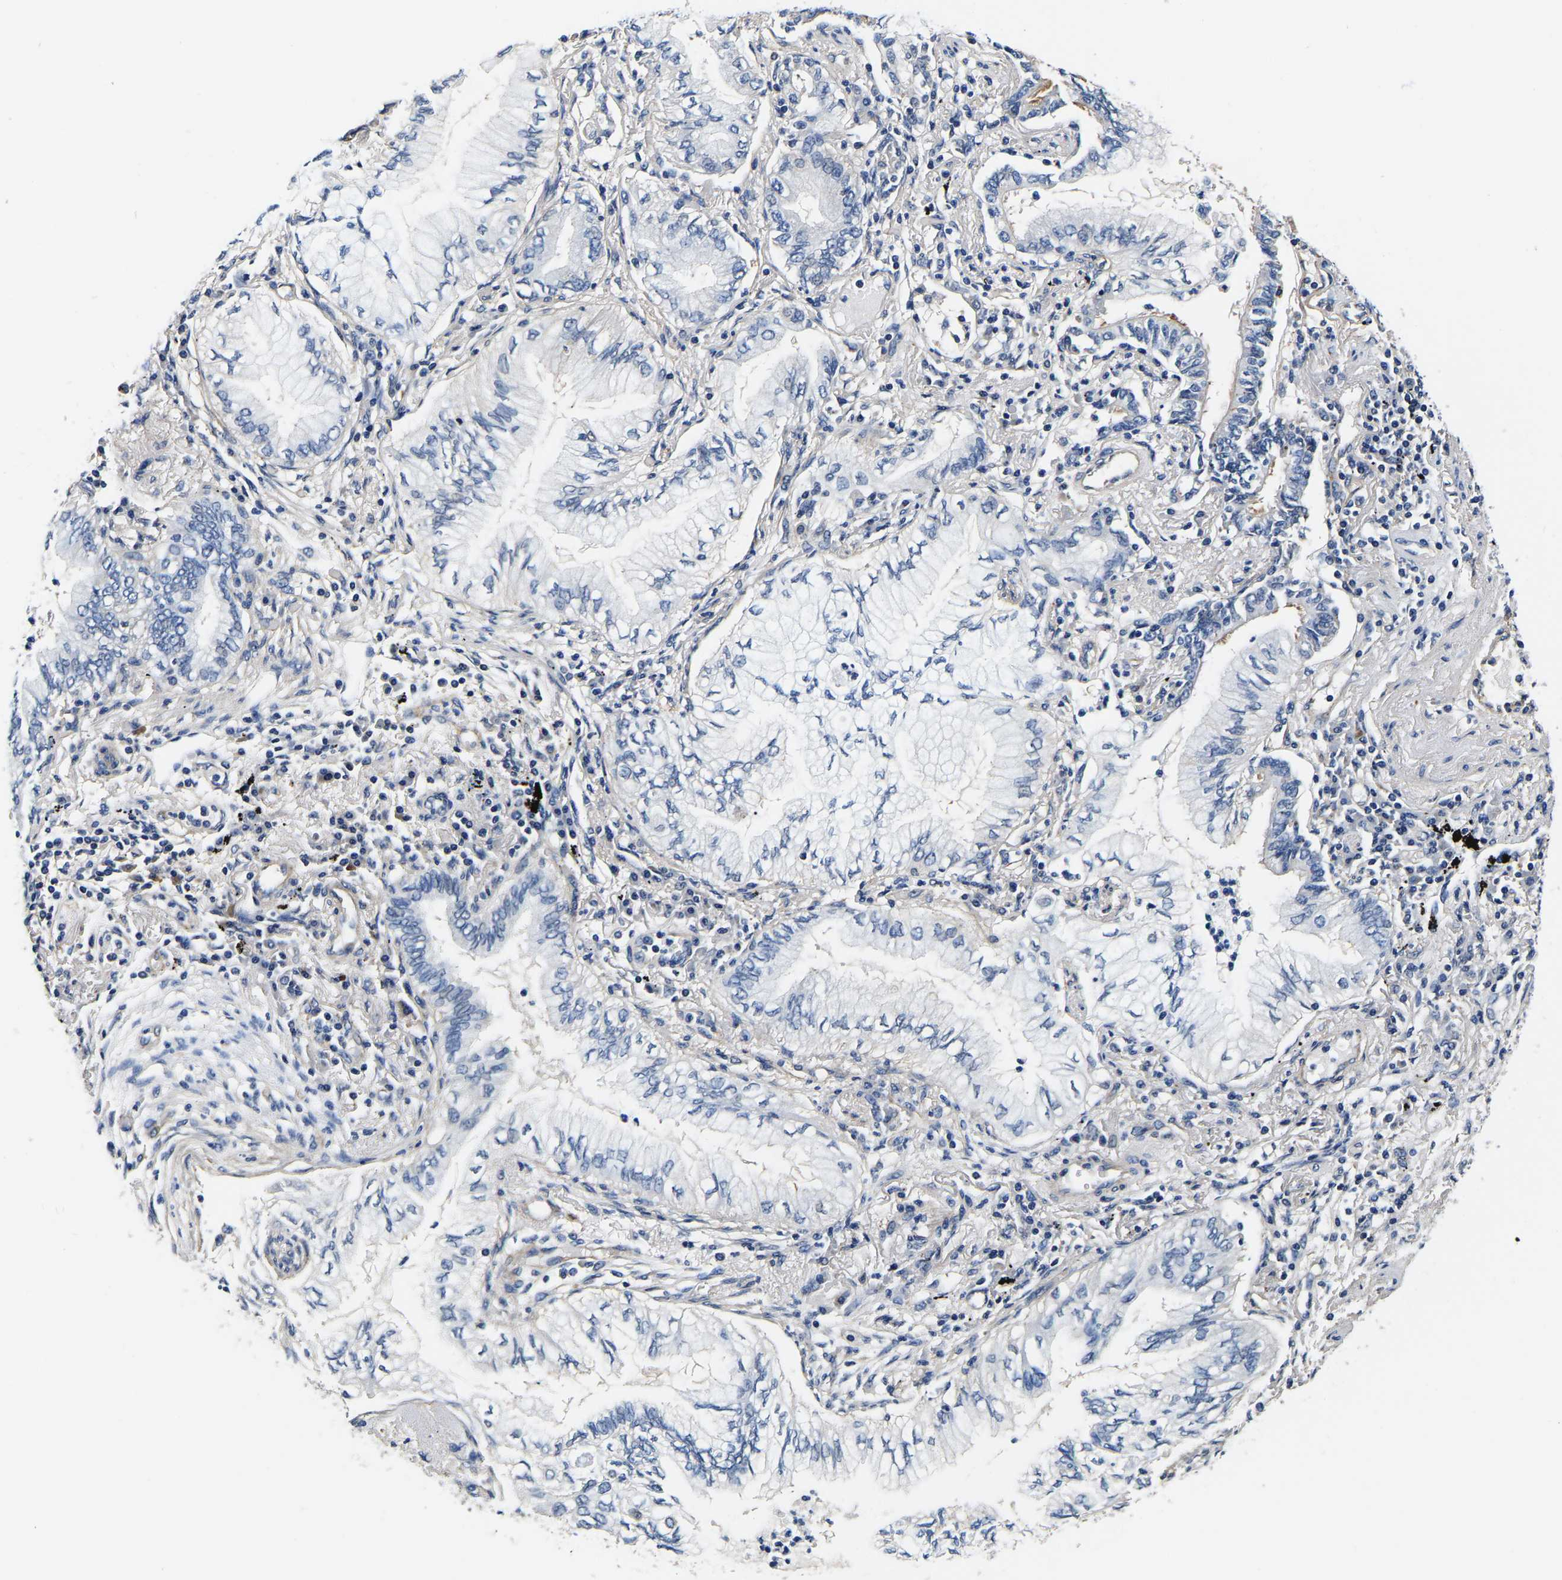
{"staining": {"intensity": "negative", "quantity": "none", "location": "none"}, "tissue": "lung cancer", "cell_type": "Tumor cells", "image_type": "cancer", "snomed": [{"axis": "morphology", "description": "Normal tissue, NOS"}, {"axis": "morphology", "description": "Adenocarcinoma, NOS"}, {"axis": "topography", "description": "Bronchus"}, {"axis": "topography", "description": "Lung"}], "caption": "This is an immunohistochemistry micrograph of lung cancer (adenocarcinoma). There is no expression in tumor cells.", "gene": "SH3GLB1", "patient": {"sex": "female", "age": 70}}